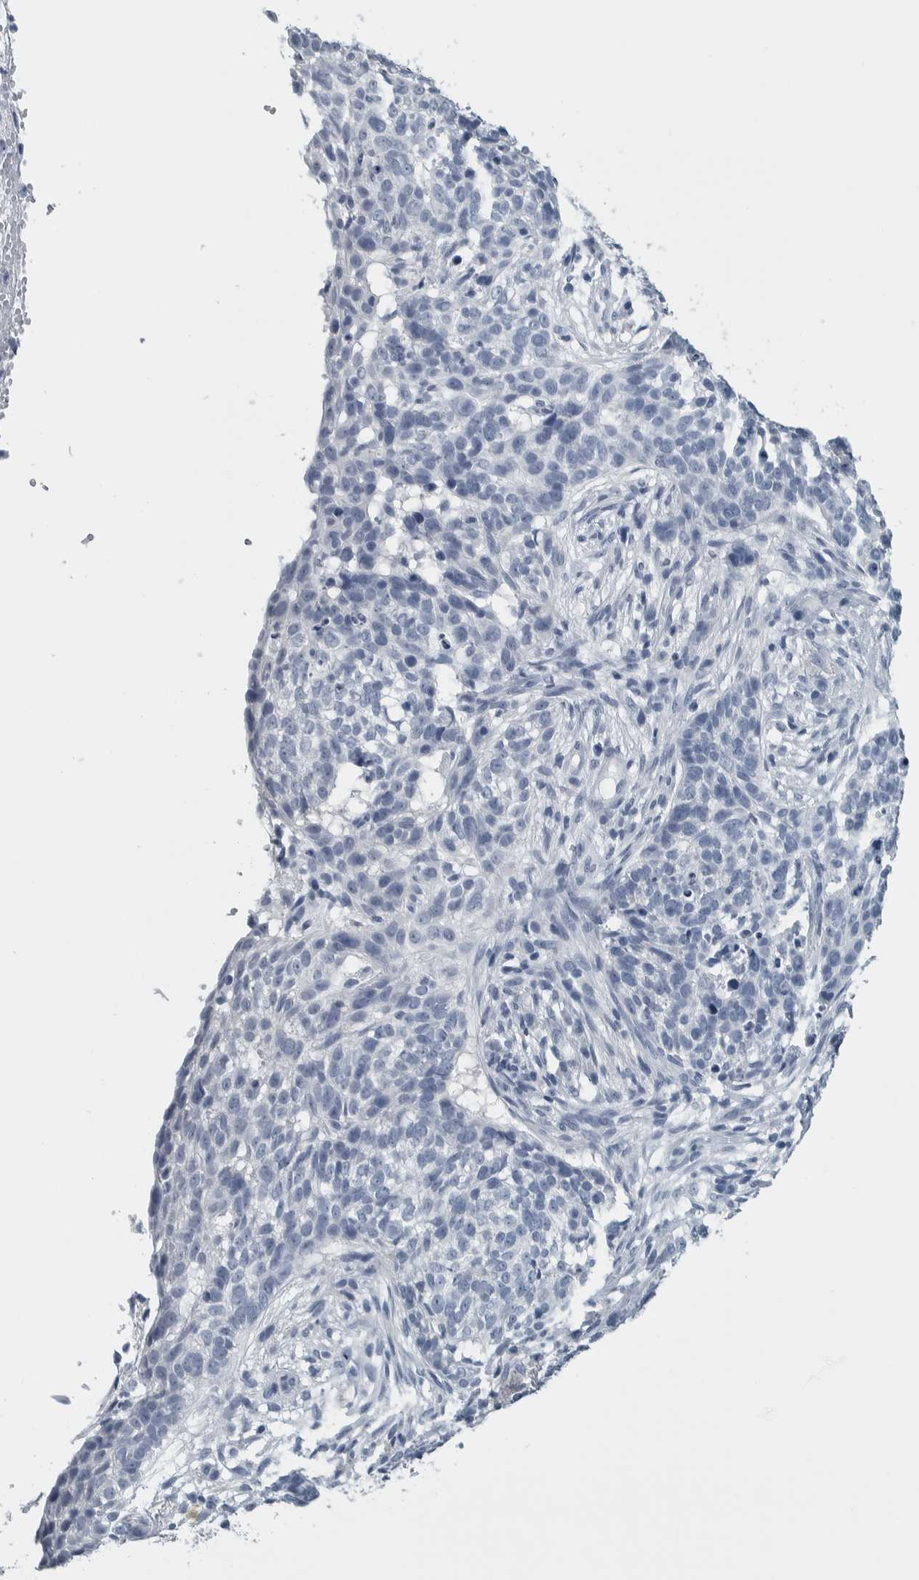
{"staining": {"intensity": "negative", "quantity": "none", "location": "none"}, "tissue": "skin cancer", "cell_type": "Tumor cells", "image_type": "cancer", "snomed": [{"axis": "morphology", "description": "Basal cell carcinoma"}, {"axis": "topography", "description": "Skin"}], "caption": "This is an immunohistochemistry (IHC) micrograph of skin cancer. There is no expression in tumor cells.", "gene": "CDH17", "patient": {"sex": "male", "age": 85}}